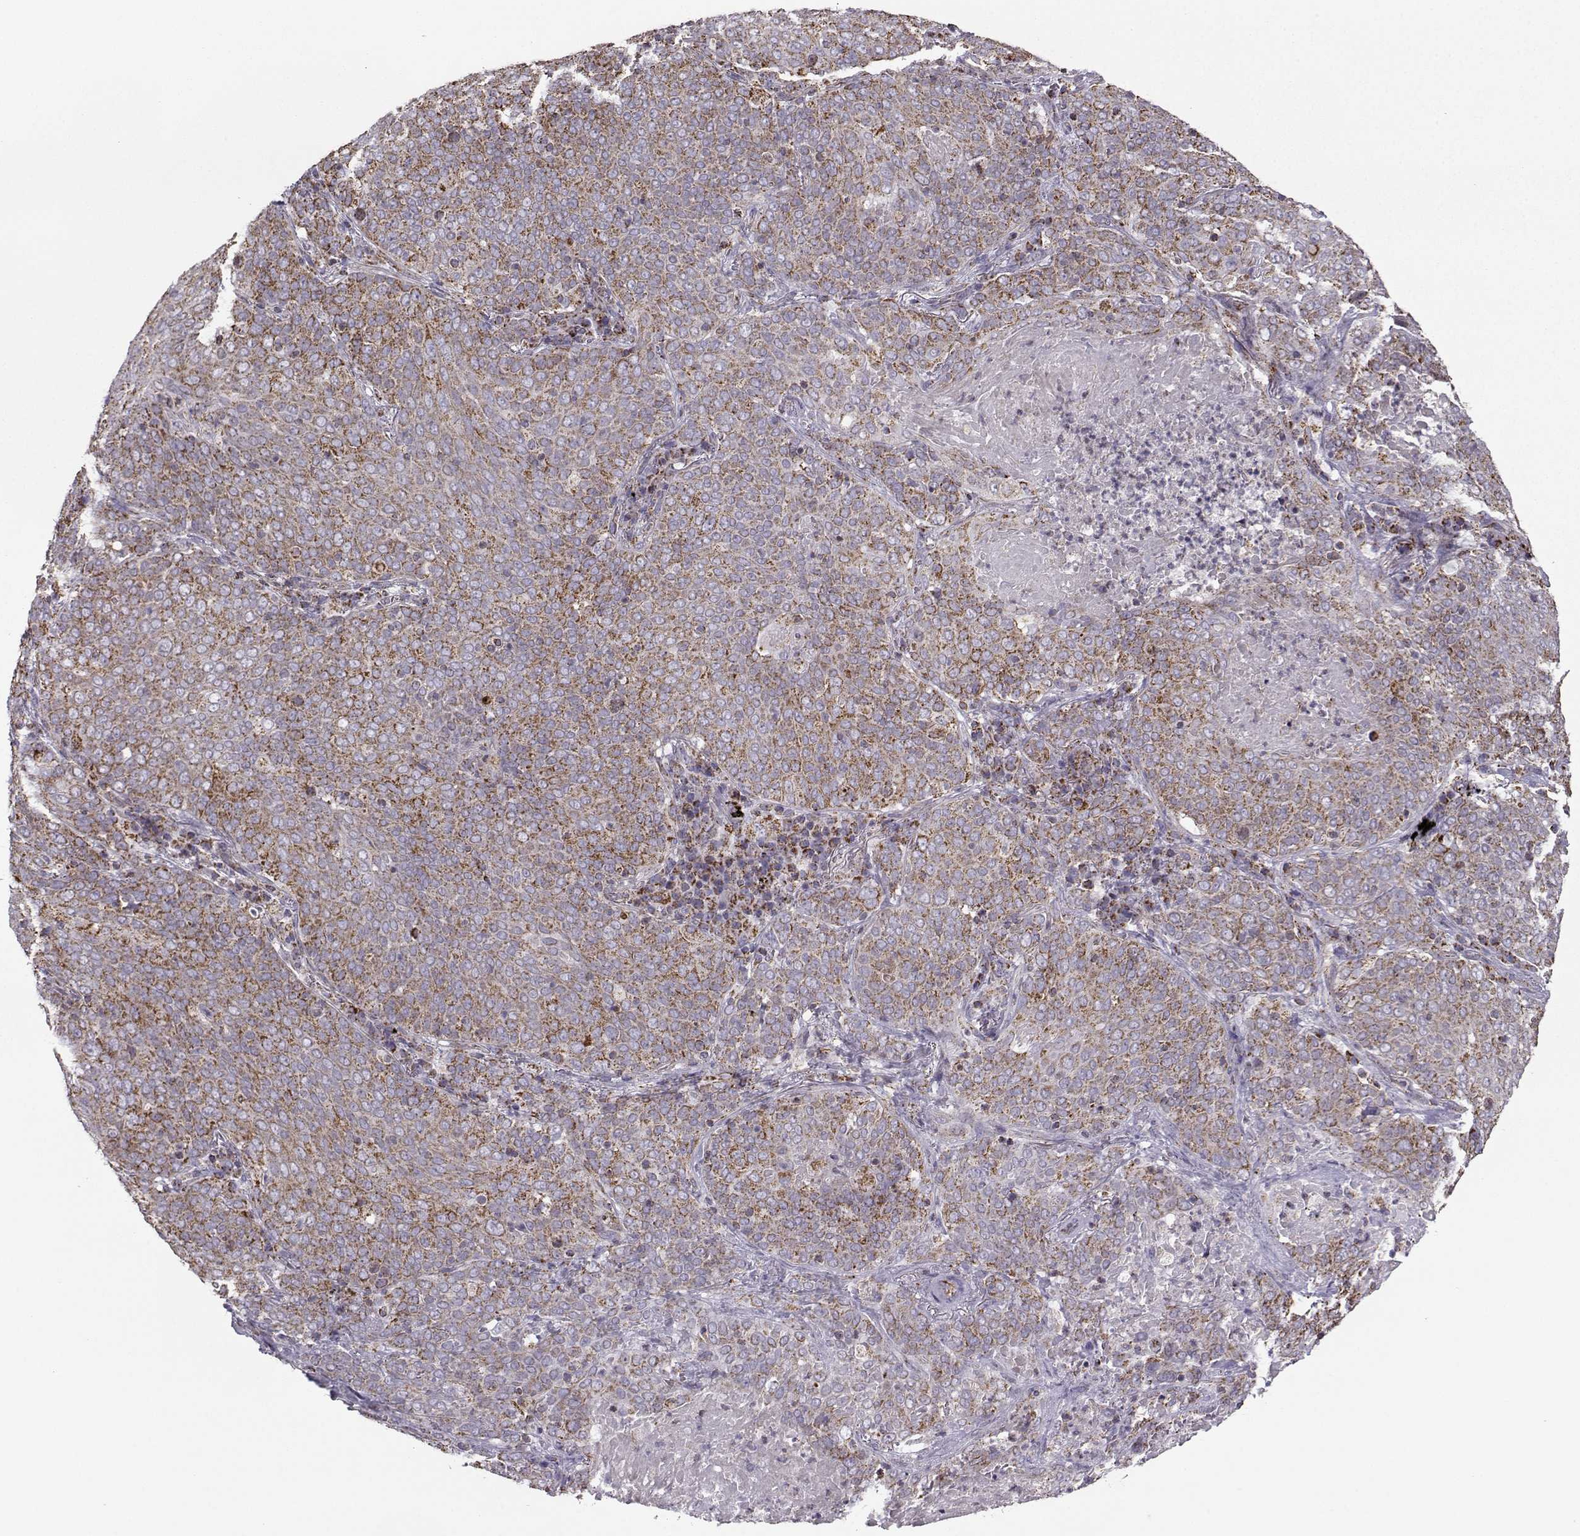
{"staining": {"intensity": "moderate", "quantity": ">75%", "location": "cytoplasmic/membranous"}, "tissue": "lung cancer", "cell_type": "Tumor cells", "image_type": "cancer", "snomed": [{"axis": "morphology", "description": "Squamous cell carcinoma, NOS"}, {"axis": "topography", "description": "Lung"}], "caption": "Lung cancer was stained to show a protein in brown. There is medium levels of moderate cytoplasmic/membranous staining in approximately >75% of tumor cells.", "gene": "NECAB3", "patient": {"sex": "male", "age": 82}}